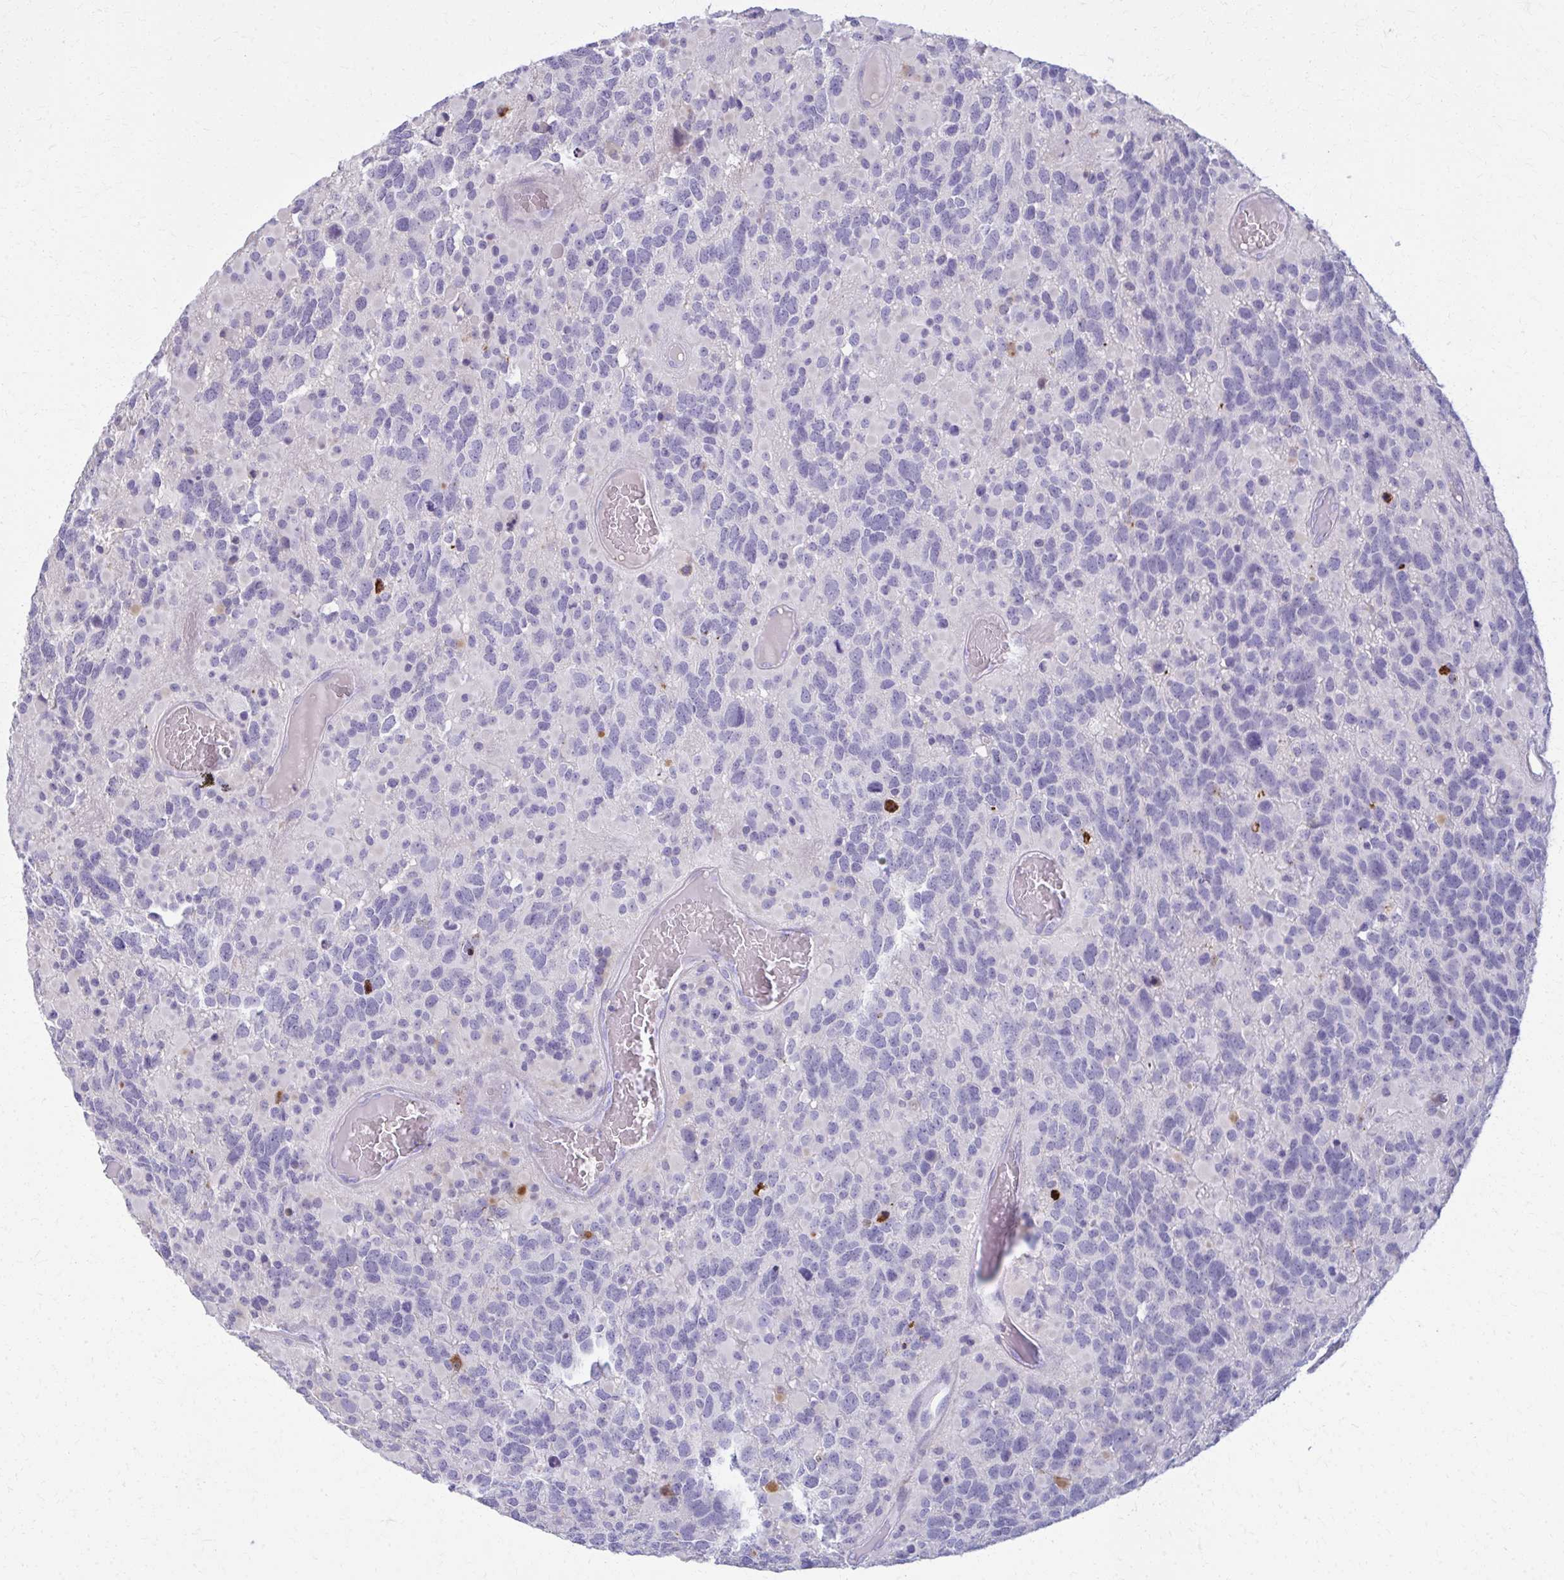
{"staining": {"intensity": "negative", "quantity": "none", "location": "none"}, "tissue": "glioma", "cell_type": "Tumor cells", "image_type": "cancer", "snomed": [{"axis": "morphology", "description": "Glioma, malignant, High grade"}, {"axis": "topography", "description": "Brain"}], "caption": "Immunohistochemistry of glioma reveals no staining in tumor cells.", "gene": "OR4M1", "patient": {"sex": "female", "age": 40}}